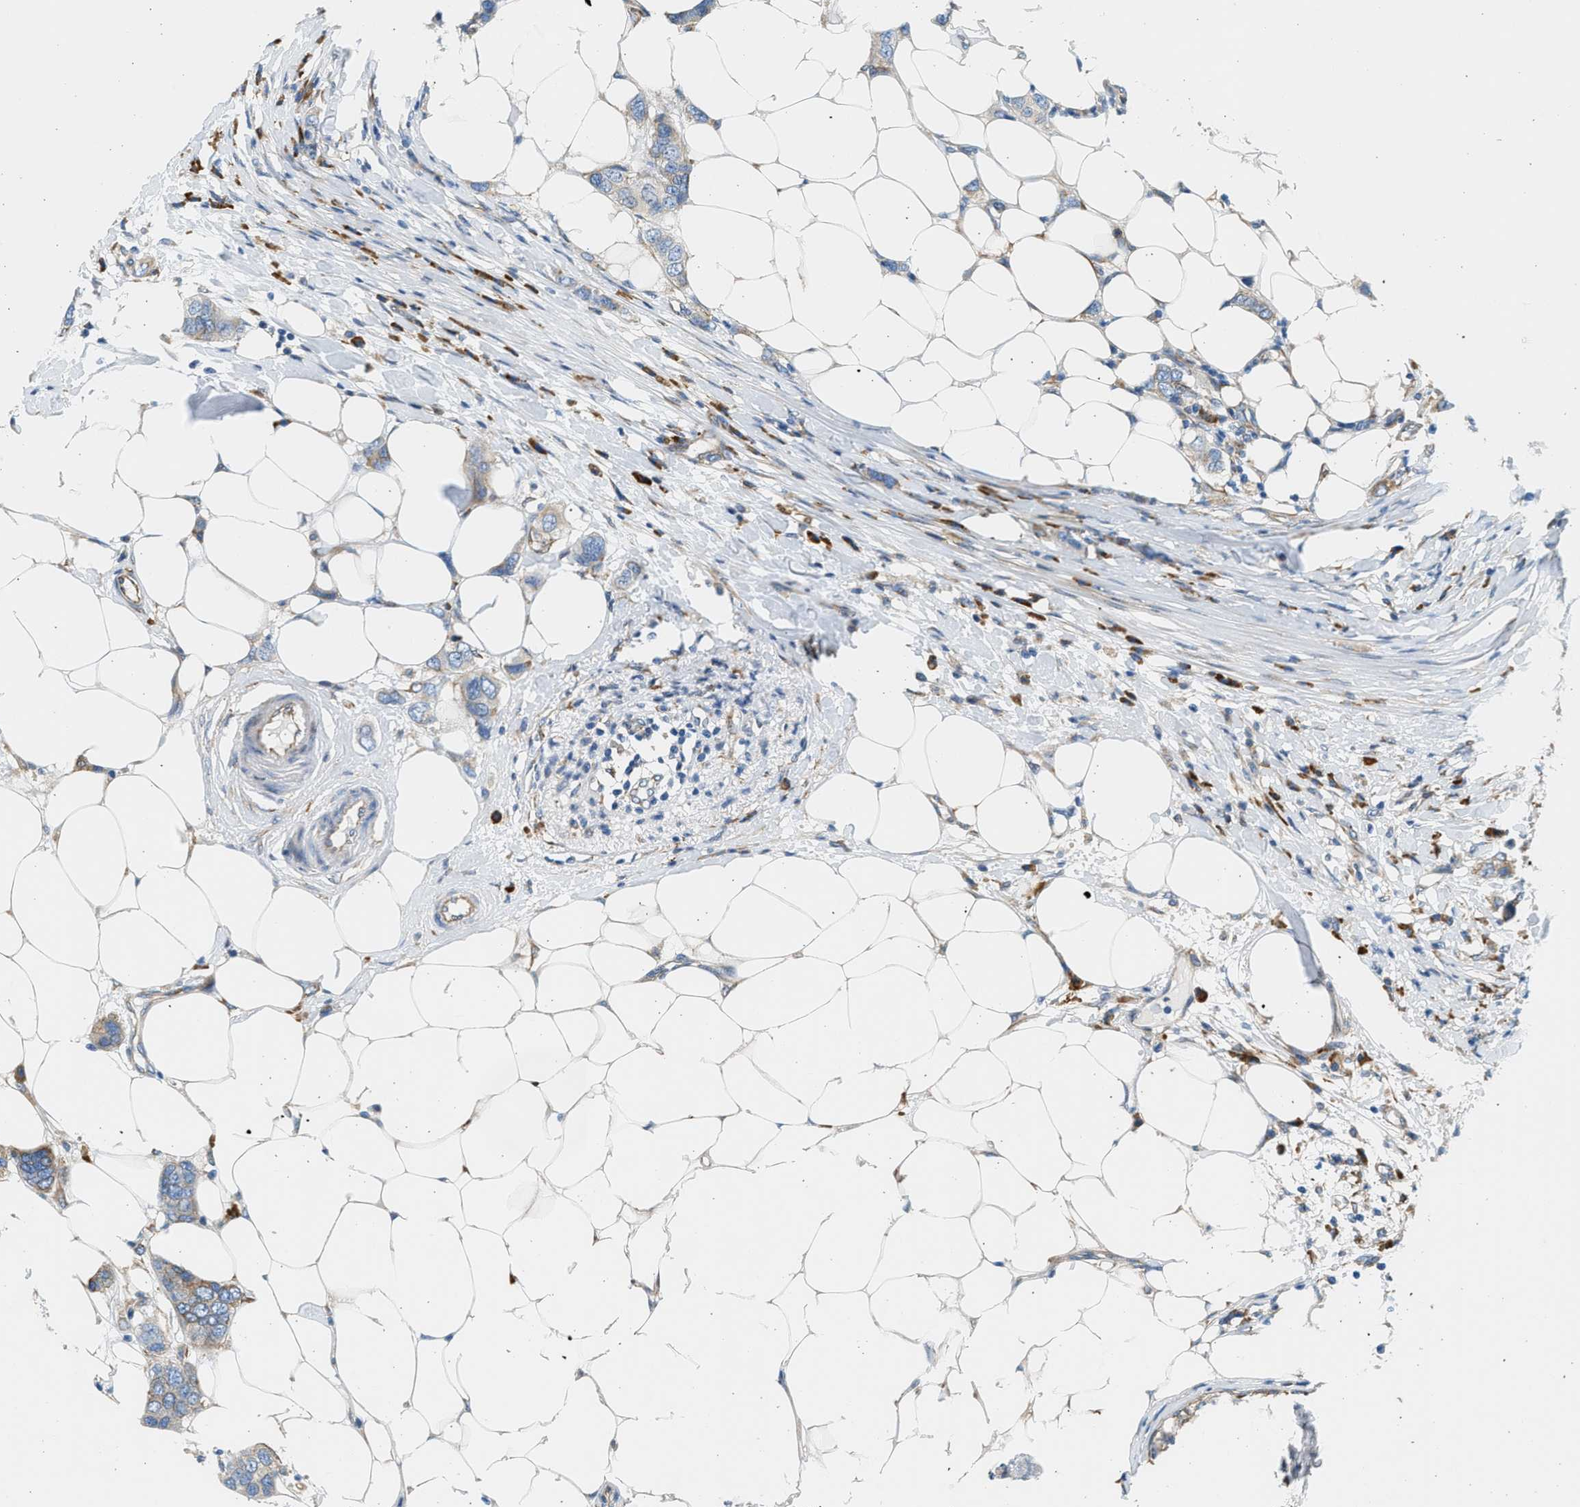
{"staining": {"intensity": "moderate", "quantity": "25%-75%", "location": "cytoplasmic/membranous"}, "tissue": "breast cancer", "cell_type": "Tumor cells", "image_type": "cancer", "snomed": [{"axis": "morphology", "description": "Duct carcinoma"}, {"axis": "topography", "description": "Breast"}], "caption": "Human breast invasive ductal carcinoma stained for a protein (brown) reveals moderate cytoplasmic/membranous positive positivity in approximately 25%-75% of tumor cells.", "gene": "CNTN6", "patient": {"sex": "female", "age": 50}}